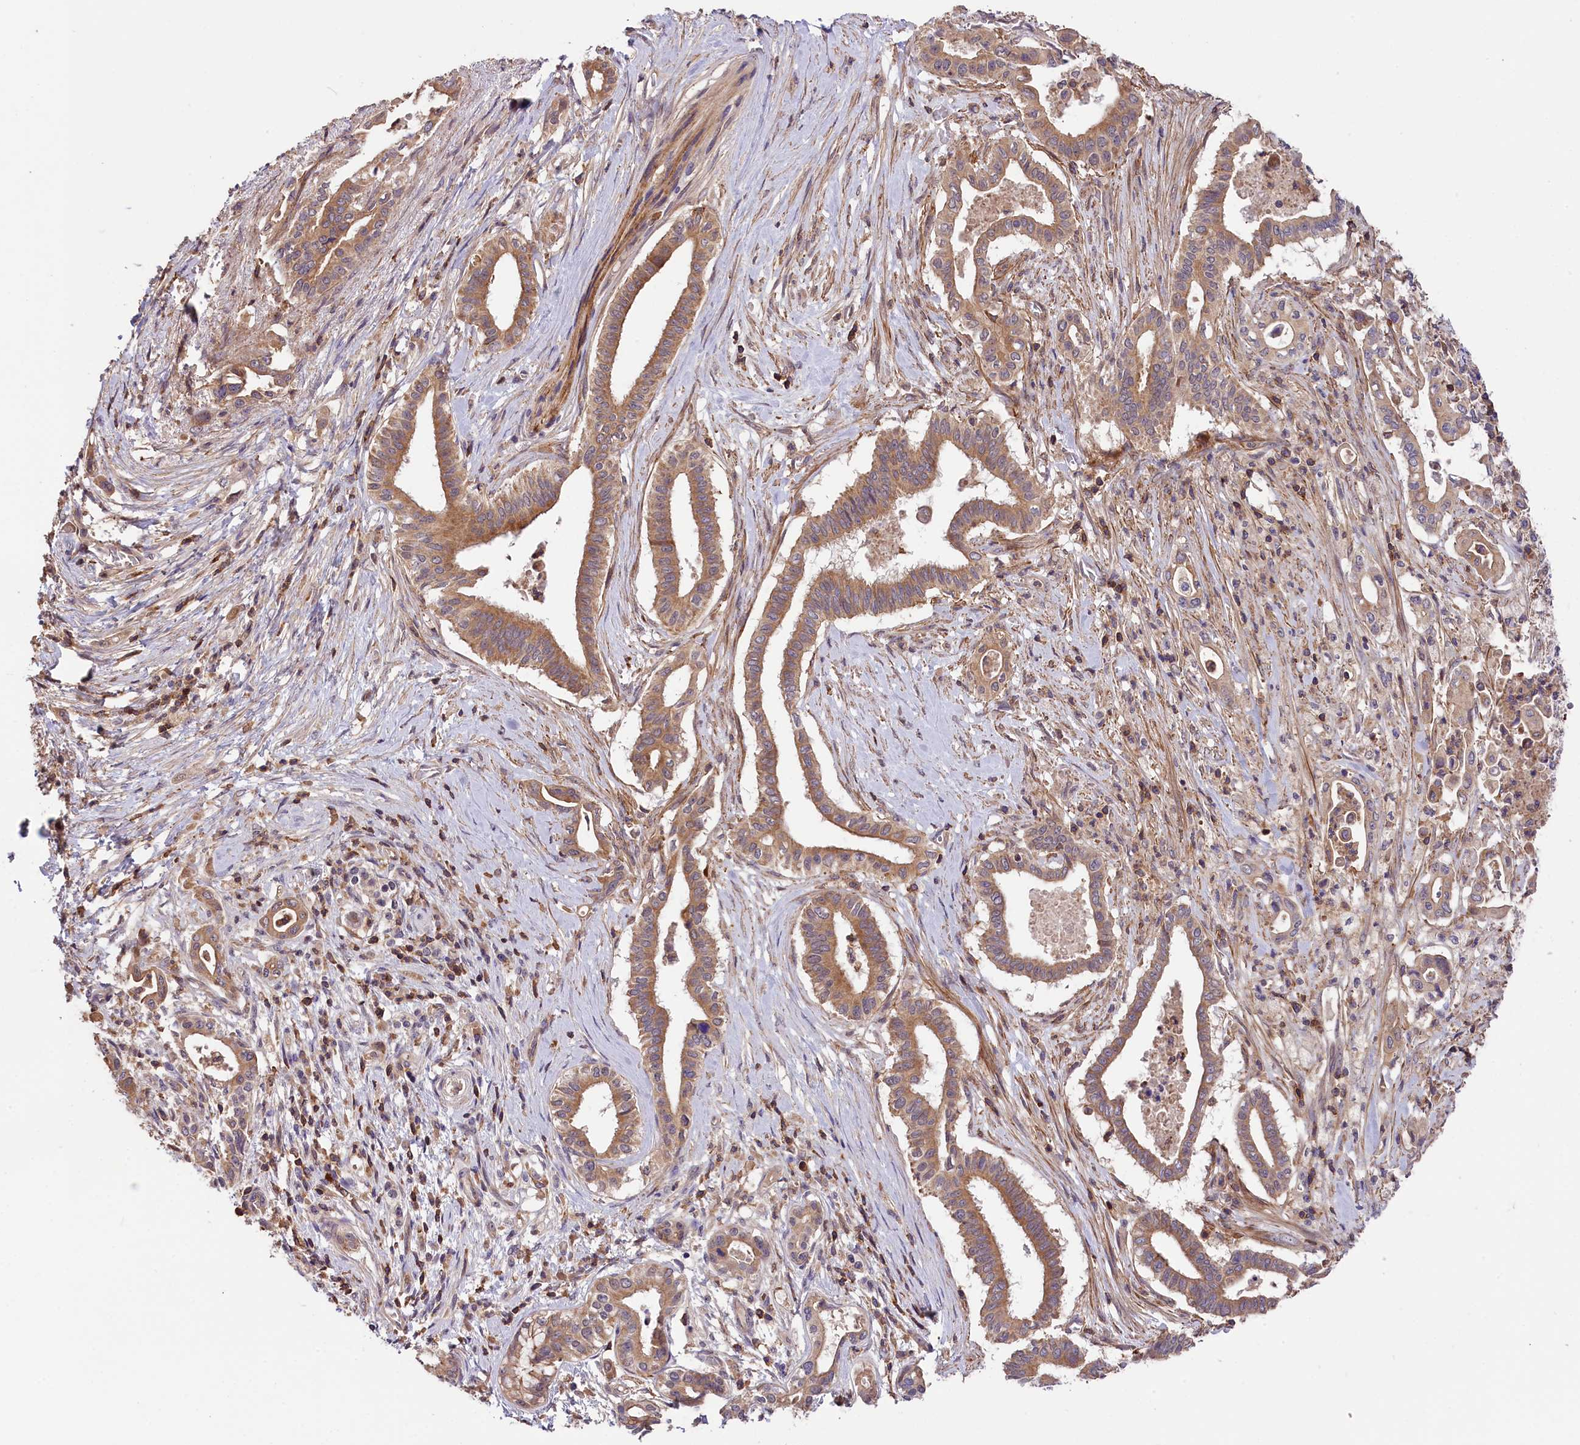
{"staining": {"intensity": "moderate", "quantity": ">75%", "location": "cytoplasmic/membranous"}, "tissue": "pancreatic cancer", "cell_type": "Tumor cells", "image_type": "cancer", "snomed": [{"axis": "morphology", "description": "Adenocarcinoma, NOS"}, {"axis": "topography", "description": "Pancreas"}], "caption": "There is medium levels of moderate cytoplasmic/membranous staining in tumor cells of pancreatic adenocarcinoma, as demonstrated by immunohistochemical staining (brown color).", "gene": "SKIDA1", "patient": {"sex": "female", "age": 77}}